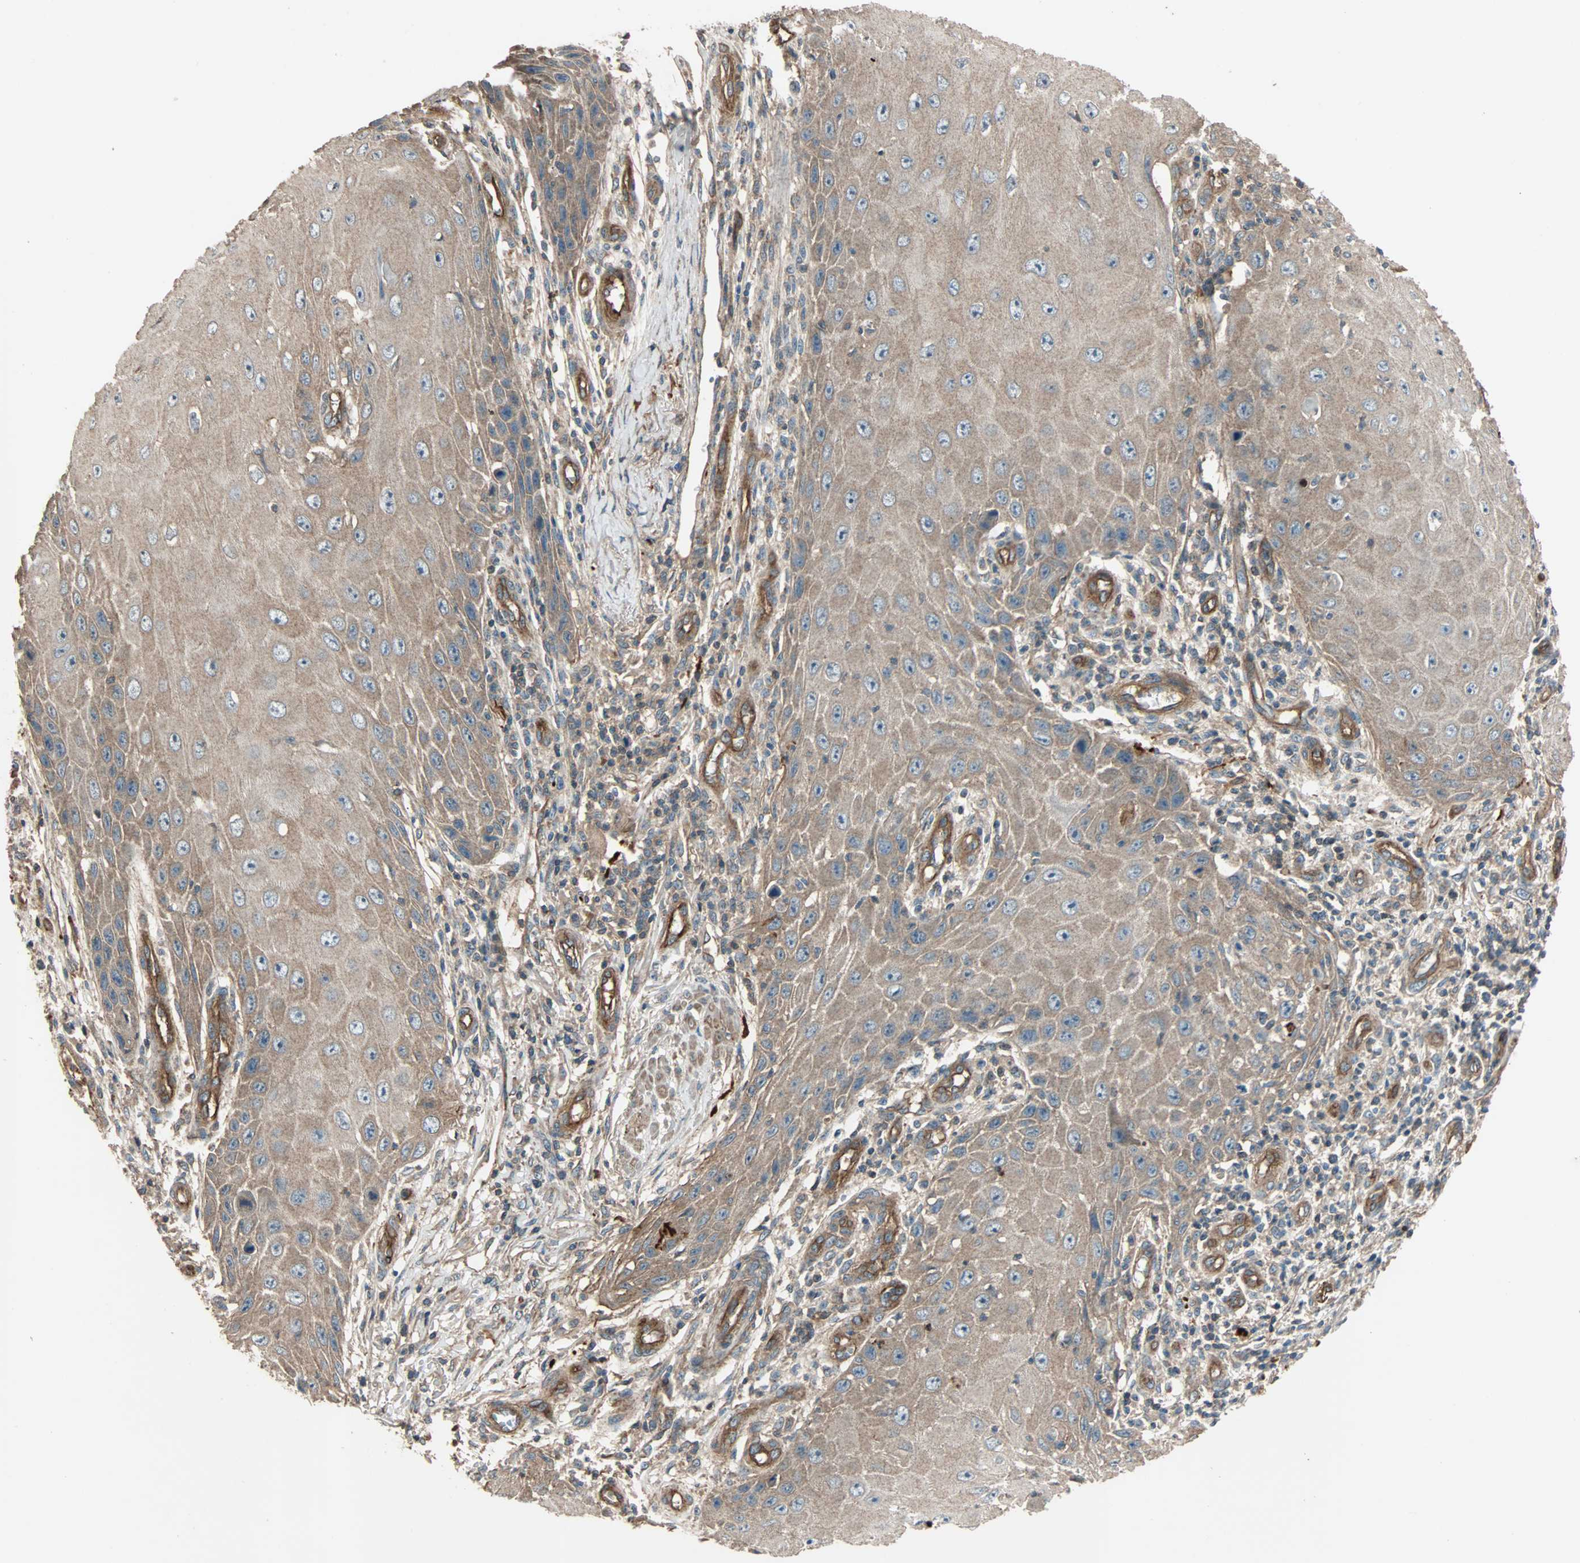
{"staining": {"intensity": "moderate", "quantity": ">75%", "location": "cytoplasmic/membranous"}, "tissue": "skin cancer", "cell_type": "Tumor cells", "image_type": "cancer", "snomed": [{"axis": "morphology", "description": "Squamous cell carcinoma, NOS"}, {"axis": "topography", "description": "Skin"}], "caption": "Skin squamous cell carcinoma stained with a brown dye reveals moderate cytoplasmic/membranous positive positivity in approximately >75% of tumor cells.", "gene": "GCK", "patient": {"sex": "female", "age": 73}}